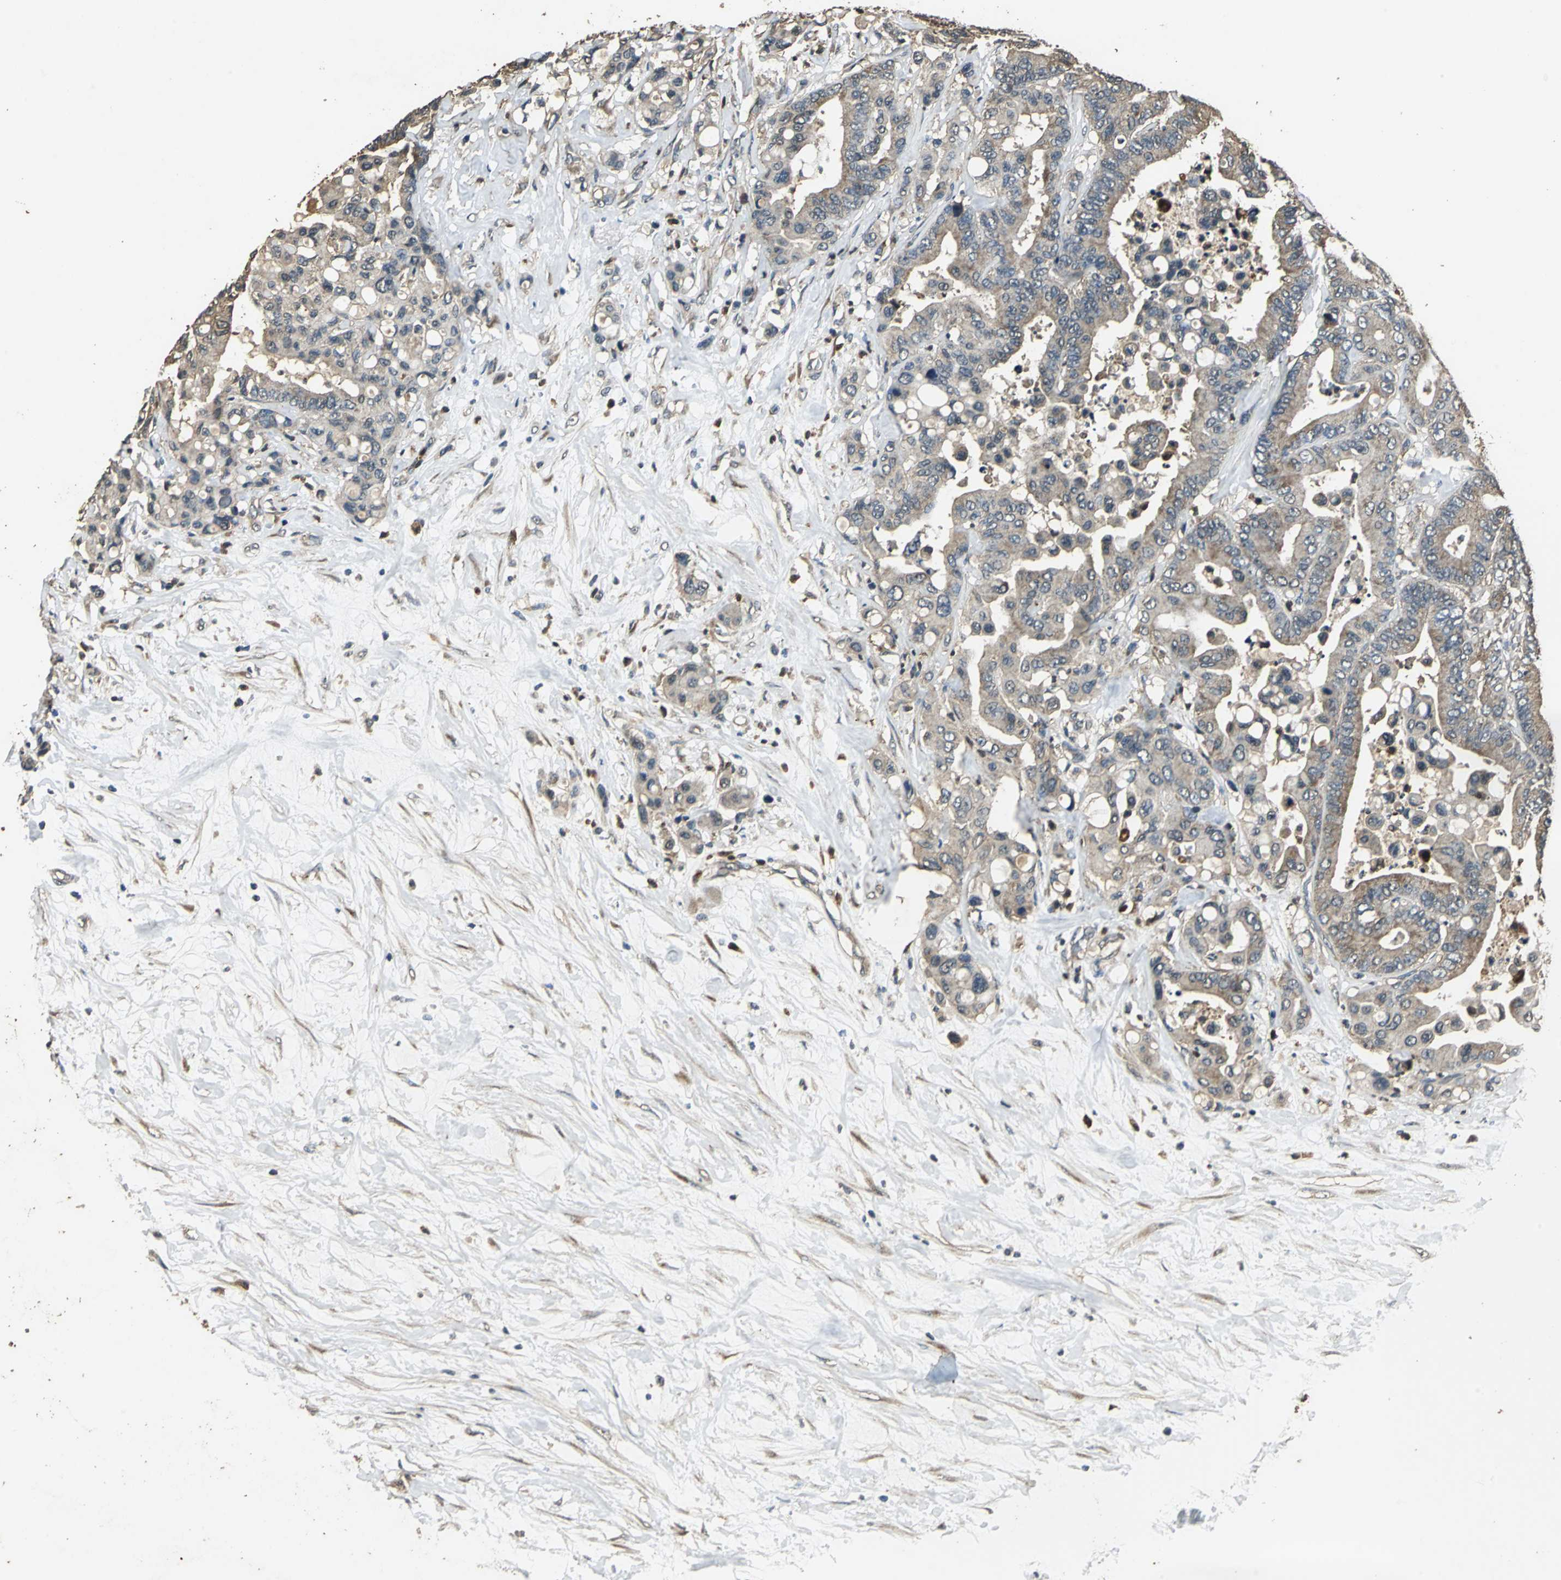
{"staining": {"intensity": "moderate", "quantity": ">75%", "location": "cytoplasmic/membranous"}, "tissue": "colorectal cancer", "cell_type": "Tumor cells", "image_type": "cancer", "snomed": [{"axis": "morphology", "description": "Normal tissue, NOS"}, {"axis": "morphology", "description": "Adenocarcinoma, NOS"}, {"axis": "topography", "description": "Colon"}], "caption": "Immunohistochemical staining of human colorectal cancer shows medium levels of moderate cytoplasmic/membranous protein expression in approximately >75% of tumor cells.", "gene": "TMPRSS4", "patient": {"sex": "male", "age": 82}}